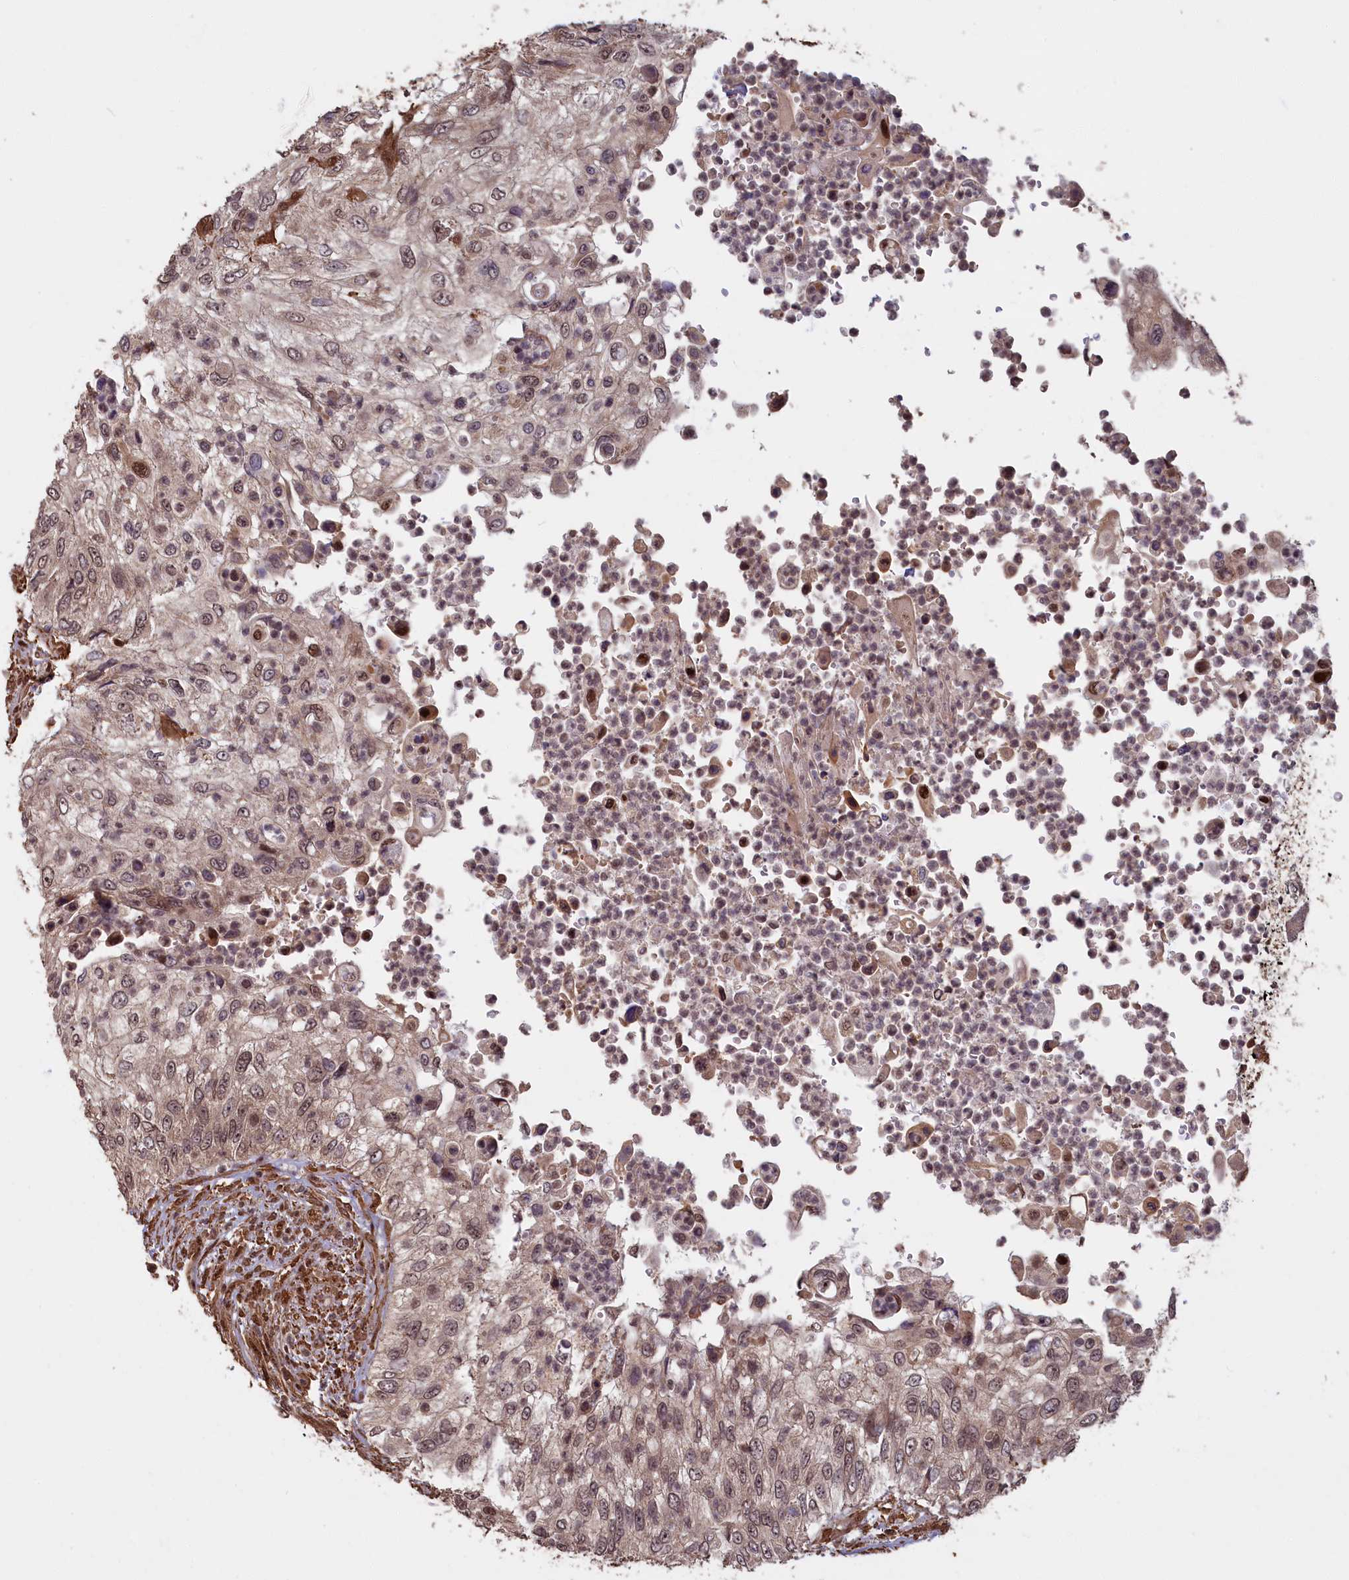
{"staining": {"intensity": "moderate", "quantity": "25%-75%", "location": "nuclear"}, "tissue": "urothelial cancer", "cell_type": "Tumor cells", "image_type": "cancer", "snomed": [{"axis": "morphology", "description": "Urothelial carcinoma, High grade"}, {"axis": "topography", "description": "Urinary bladder"}], "caption": "Immunohistochemical staining of urothelial cancer demonstrates medium levels of moderate nuclear staining in approximately 25%-75% of tumor cells.", "gene": "HIF3A", "patient": {"sex": "female", "age": 60}}